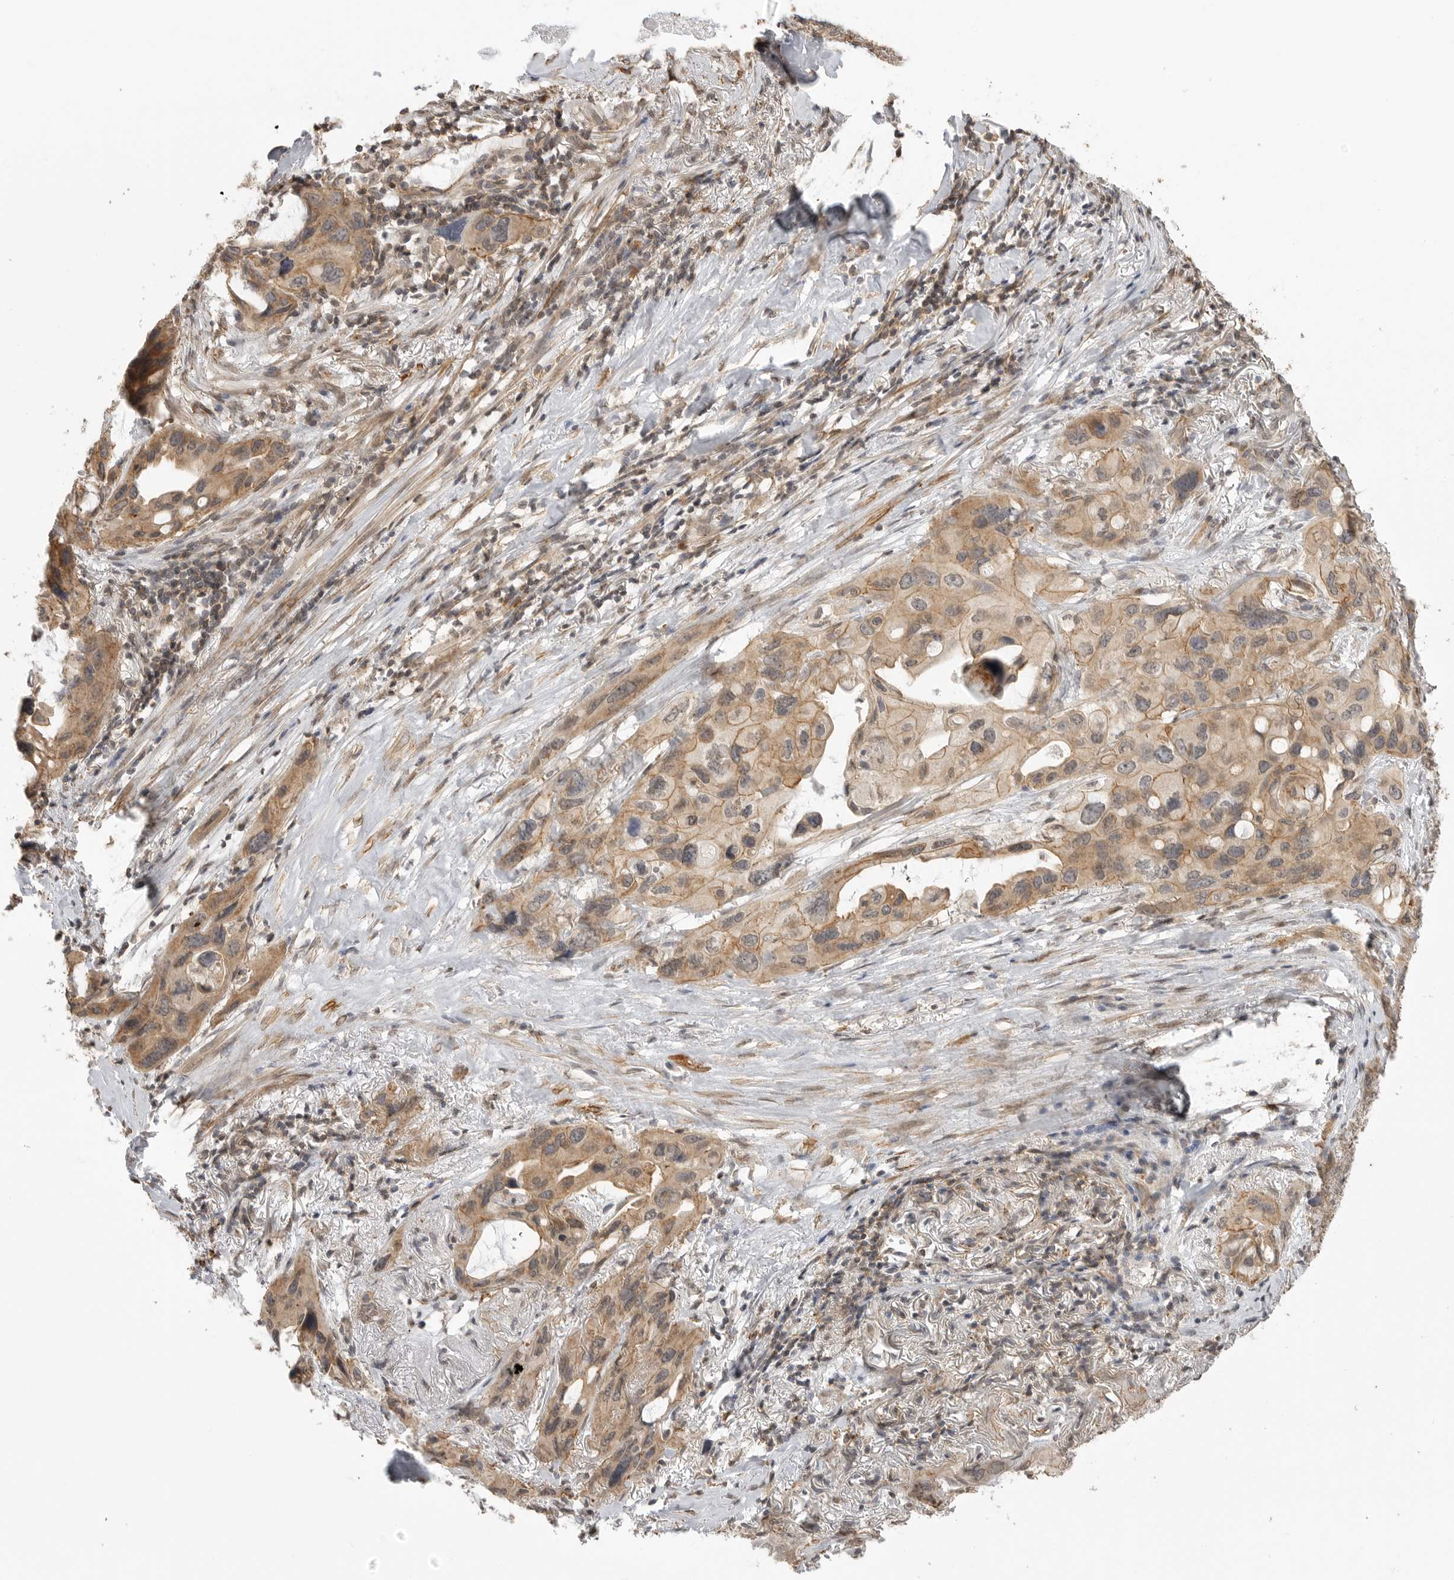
{"staining": {"intensity": "moderate", "quantity": ">75%", "location": "cytoplasmic/membranous"}, "tissue": "lung cancer", "cell_type": "Tumor cells", "image_type": "cancer", "snomed": [{"axis": "morphology", "description": "Squamous cell carcinoma, NOS"}, {"axis": "topography", "description": "Lung"}], "caption": "Squamous cell carcinoma (lung) stained with a brown dye shows moderate cytoplasmic/membranous positive positivity in about >75% of tumor cells.", "gene": "GPC2", "patient": {"sex": "female", "age": 73}}